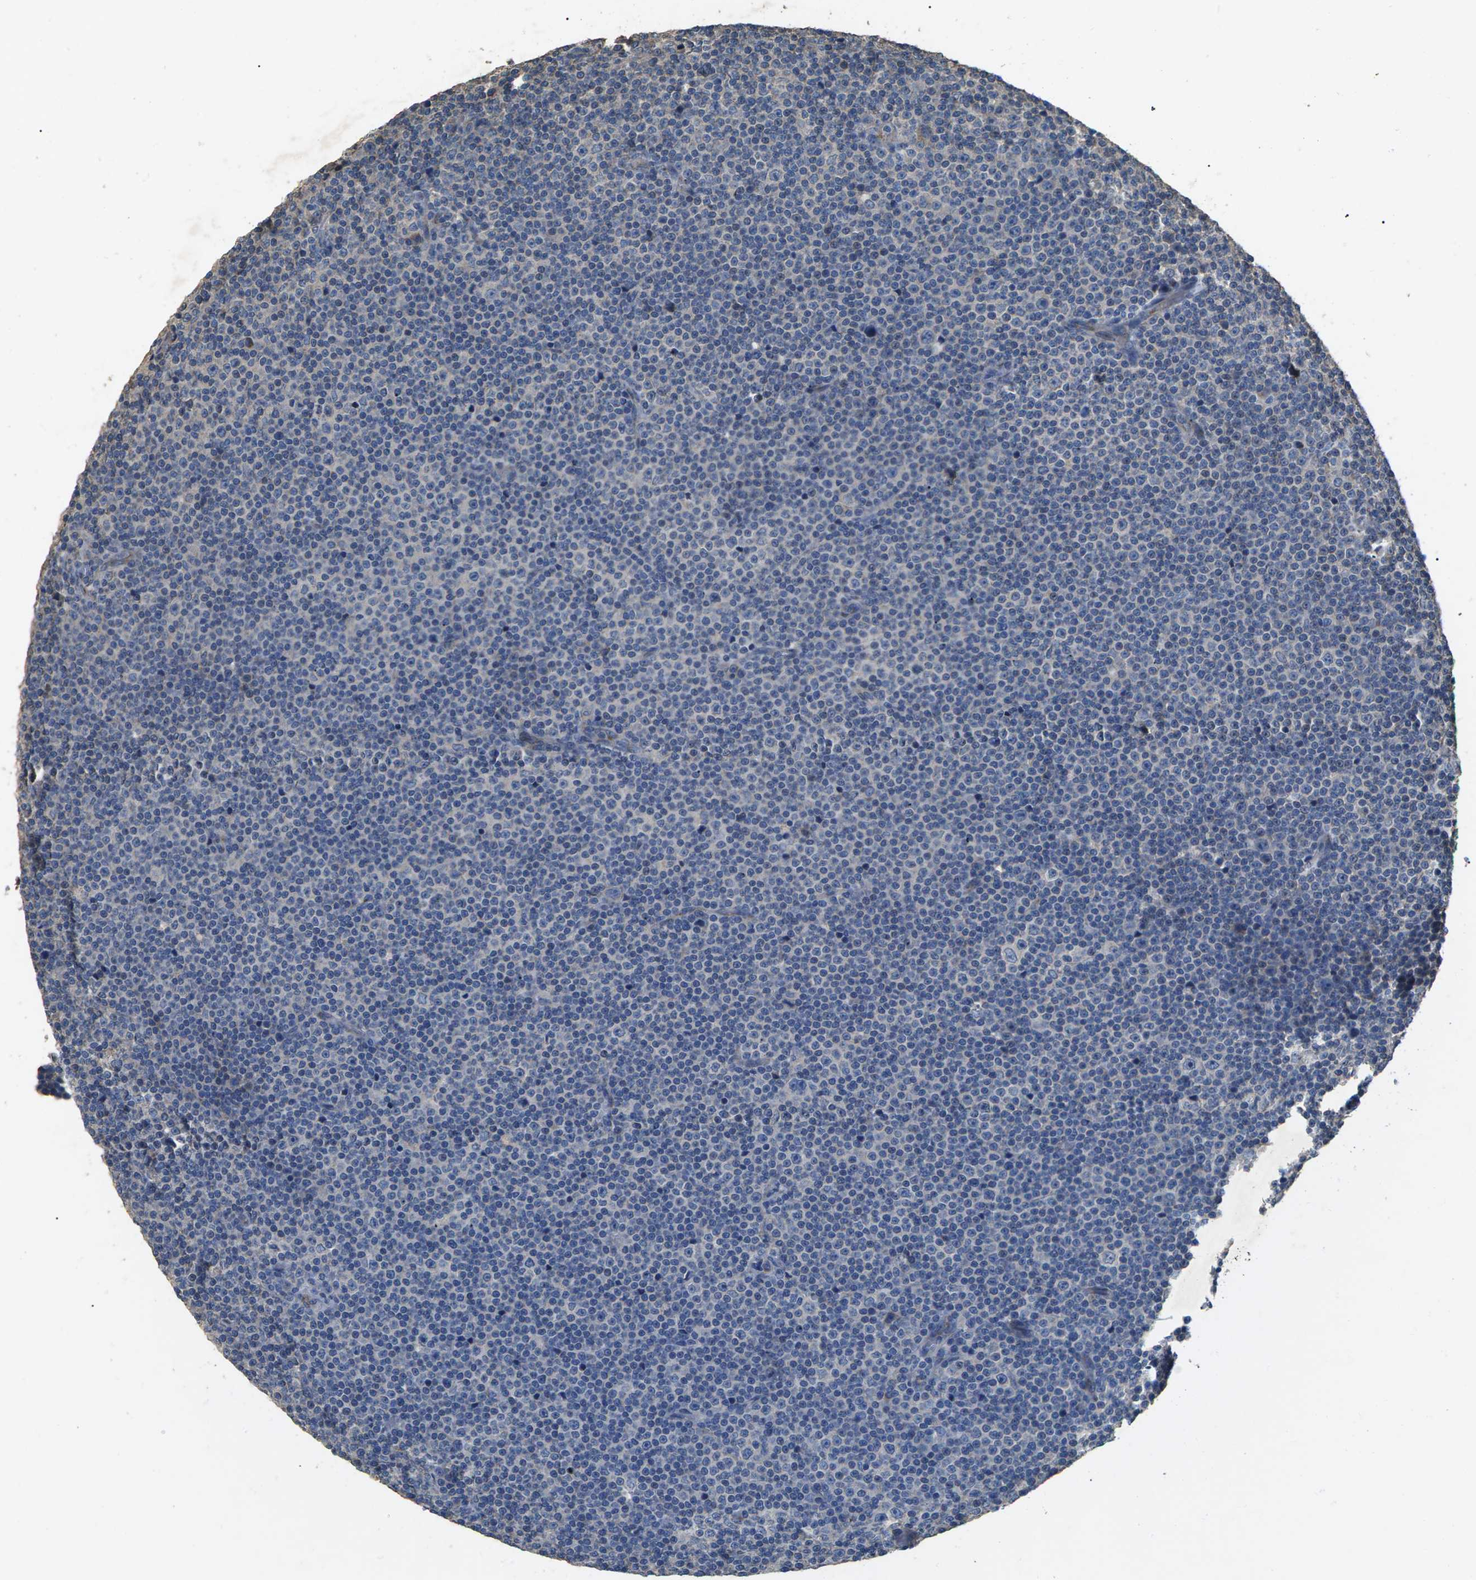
{"staining": {"intensity": "negative", "quantity": "none", "location": "none"}, "tissue": "lymphoma", "cell_type": "Tumor cells", "image_type": "cancer", "snomed": [{"axis": "morphology", "description": "Malignant lymphoma, non-Hodgkin's type, Low grade"}, {"axis": "topography", "description": "Lymph node"}], "caption": "This image is of lymphoma stained with immunohistochemistry (IHC) to label a protein in brown with the nuclei are counter-stained blue. There is no expression in tumor cells. (Stains: DAB (3,3'-diaminobenzidine) immunohistochemistry (IHC) with hematoxylin counter stain, Microscopy: brightfield microscopy at high magnification).", "gene": "B4GAT1", "patient": {"sex": "female", "age": 67}}